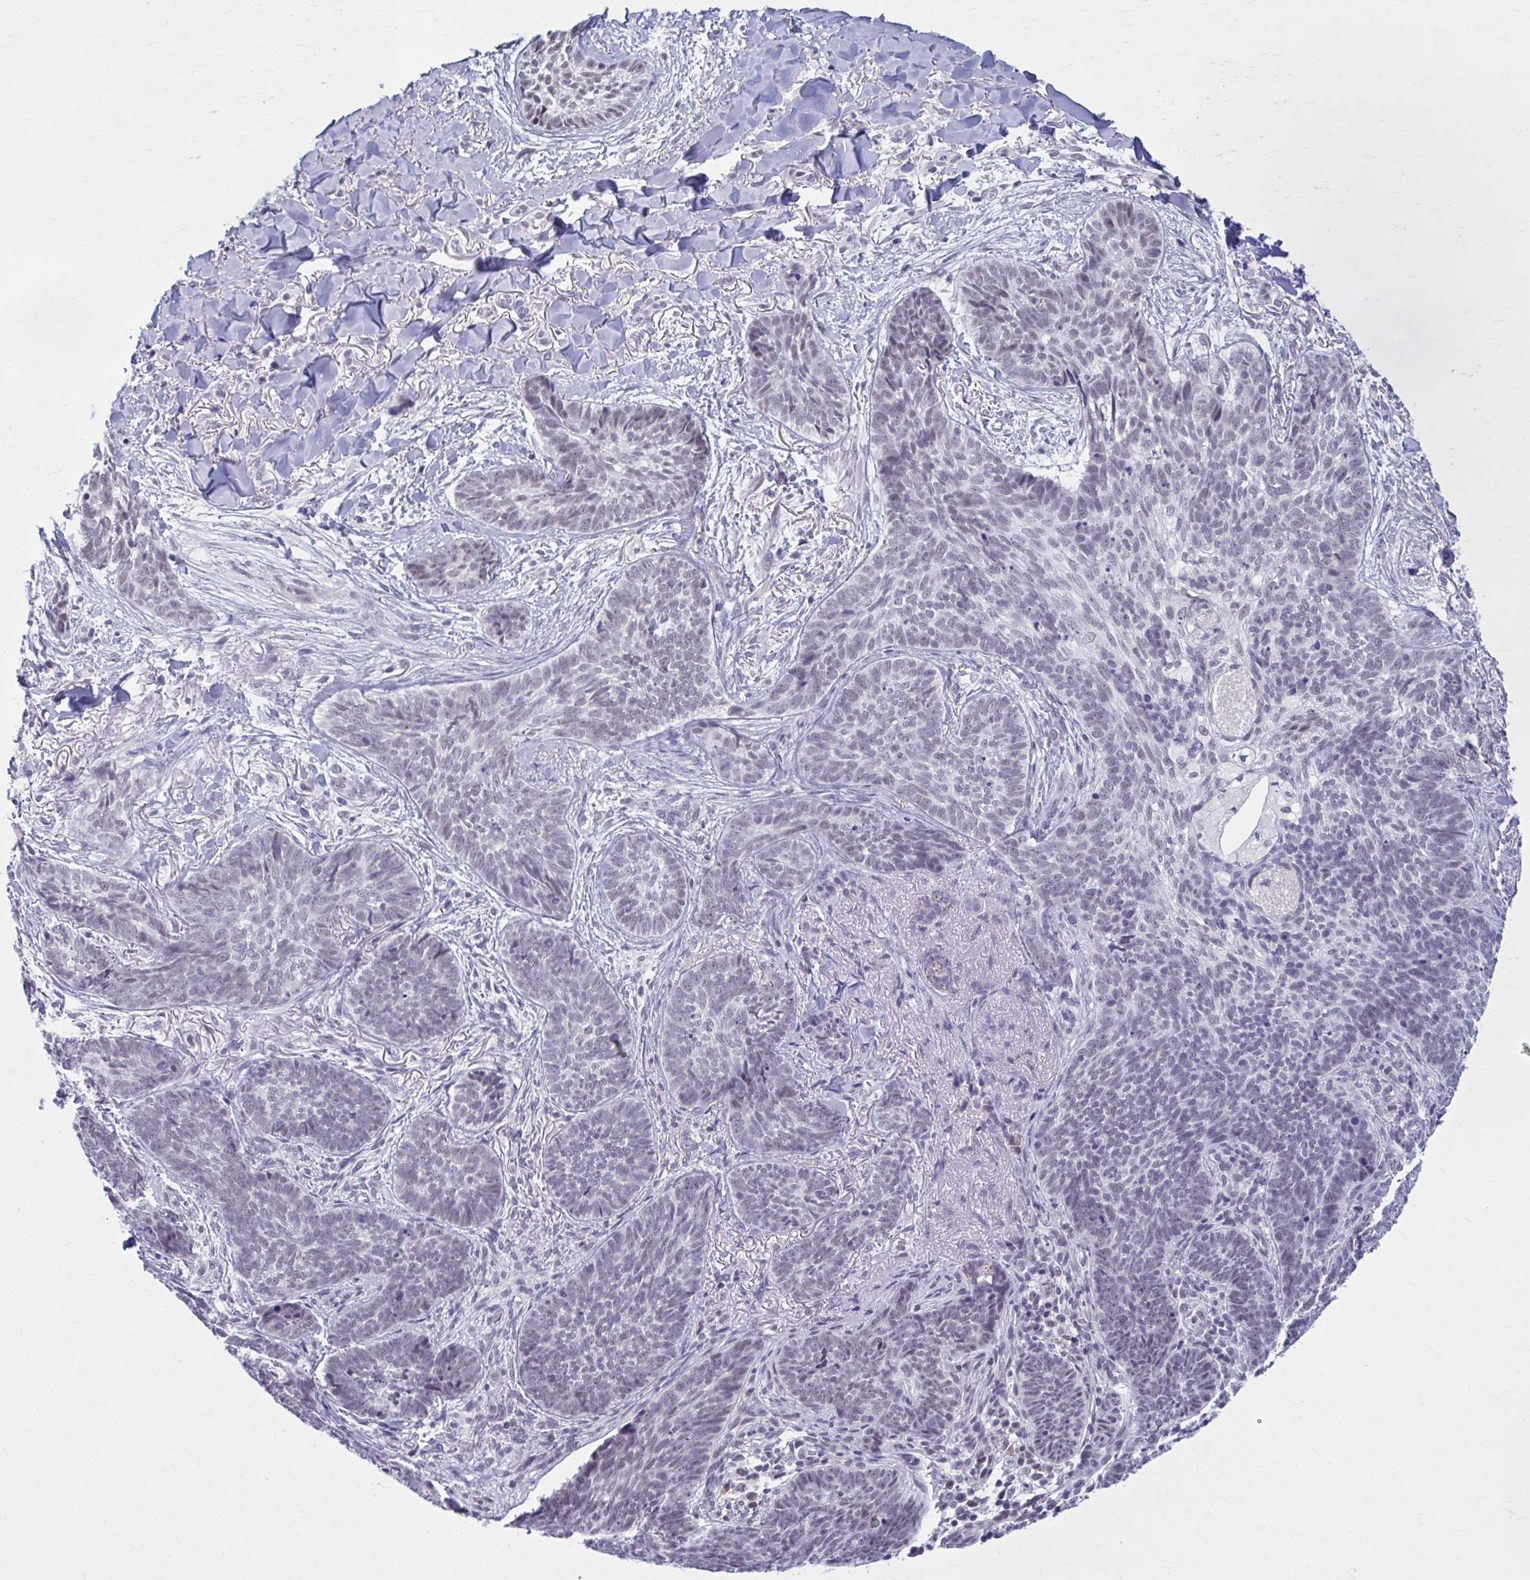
{"staining": {"intensity": "weak", "quantity": "<25%", "location": "nuclear"}, "tissue": "skin cancer", "cell_type": "Tumor cells", "image_type": "cancer", "snomed": [{"axis": "morphology", "description": "Basal cell carcinoma"}, {"axis": "topography", "description": "Skin"}, {"axis": "topography", "description": "Skin of face"}], "caption": "Protein analysis of skin basal cell carcinoma reveals no significant positivity in tumor cells.", "gene": "CCDC105", "patient": {"sex": "male", "age": 88}}